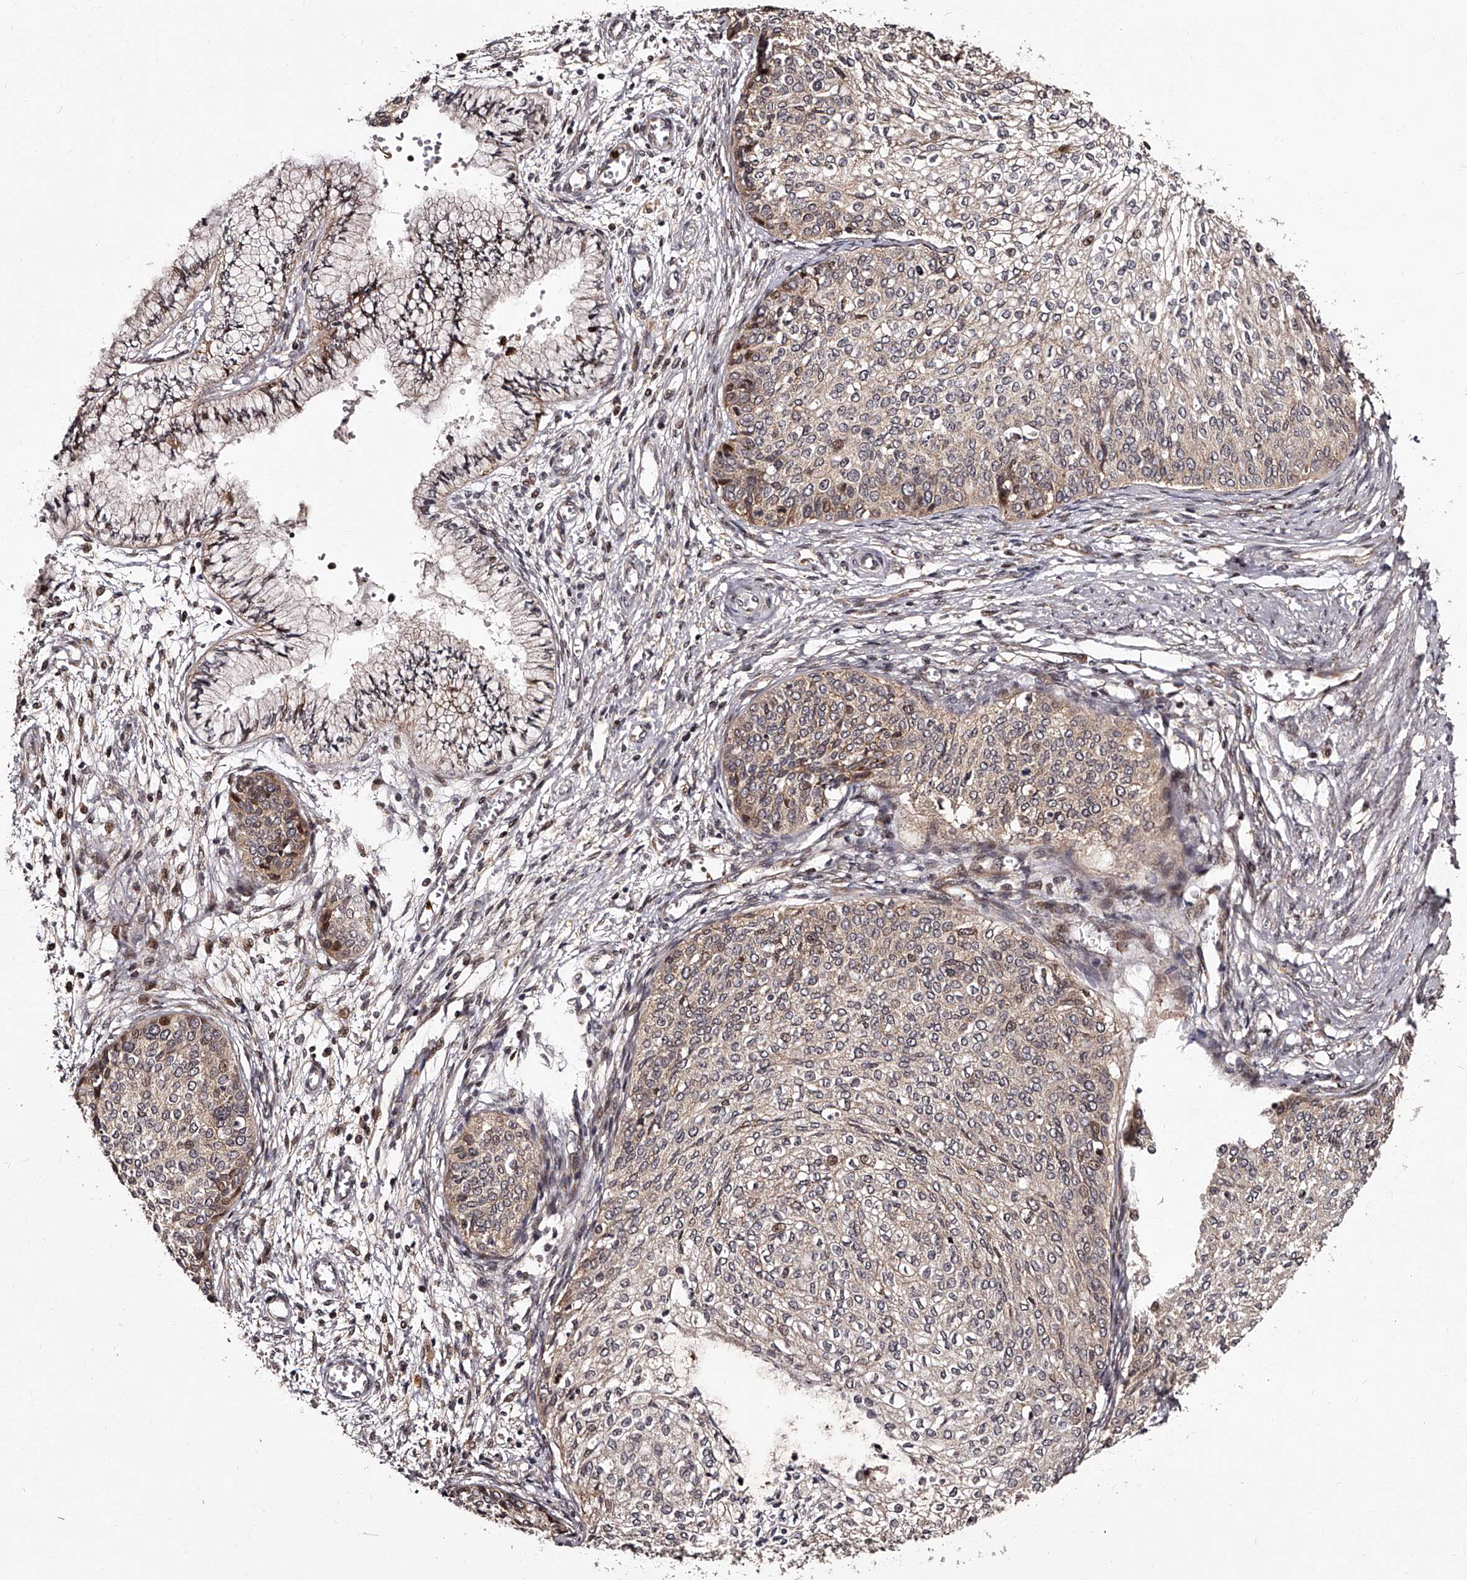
{"staining": {"intensity": "moderate", "quantity": "<25%", "location": "cytoplasmic/membranous,nuclear"}, "tissue": "cervical cancer", "cell_type": "Tumor cells", "image_type": "cancer", "snomed": [{"axis": "morphology", "description": "Squamous cell carcinoma, NOS"}, {"axis": "topography", "description": "Cervix"}], "caption": "Cervical squamous cell carcinoma stained for a protein (brown) demonstrates moderate cytoplasmic/membranous and nuclear positive positivity in about <25% of tumor cells.", "gene": "RSC1A1", "patient": {"sex": "female", "age": 37}}